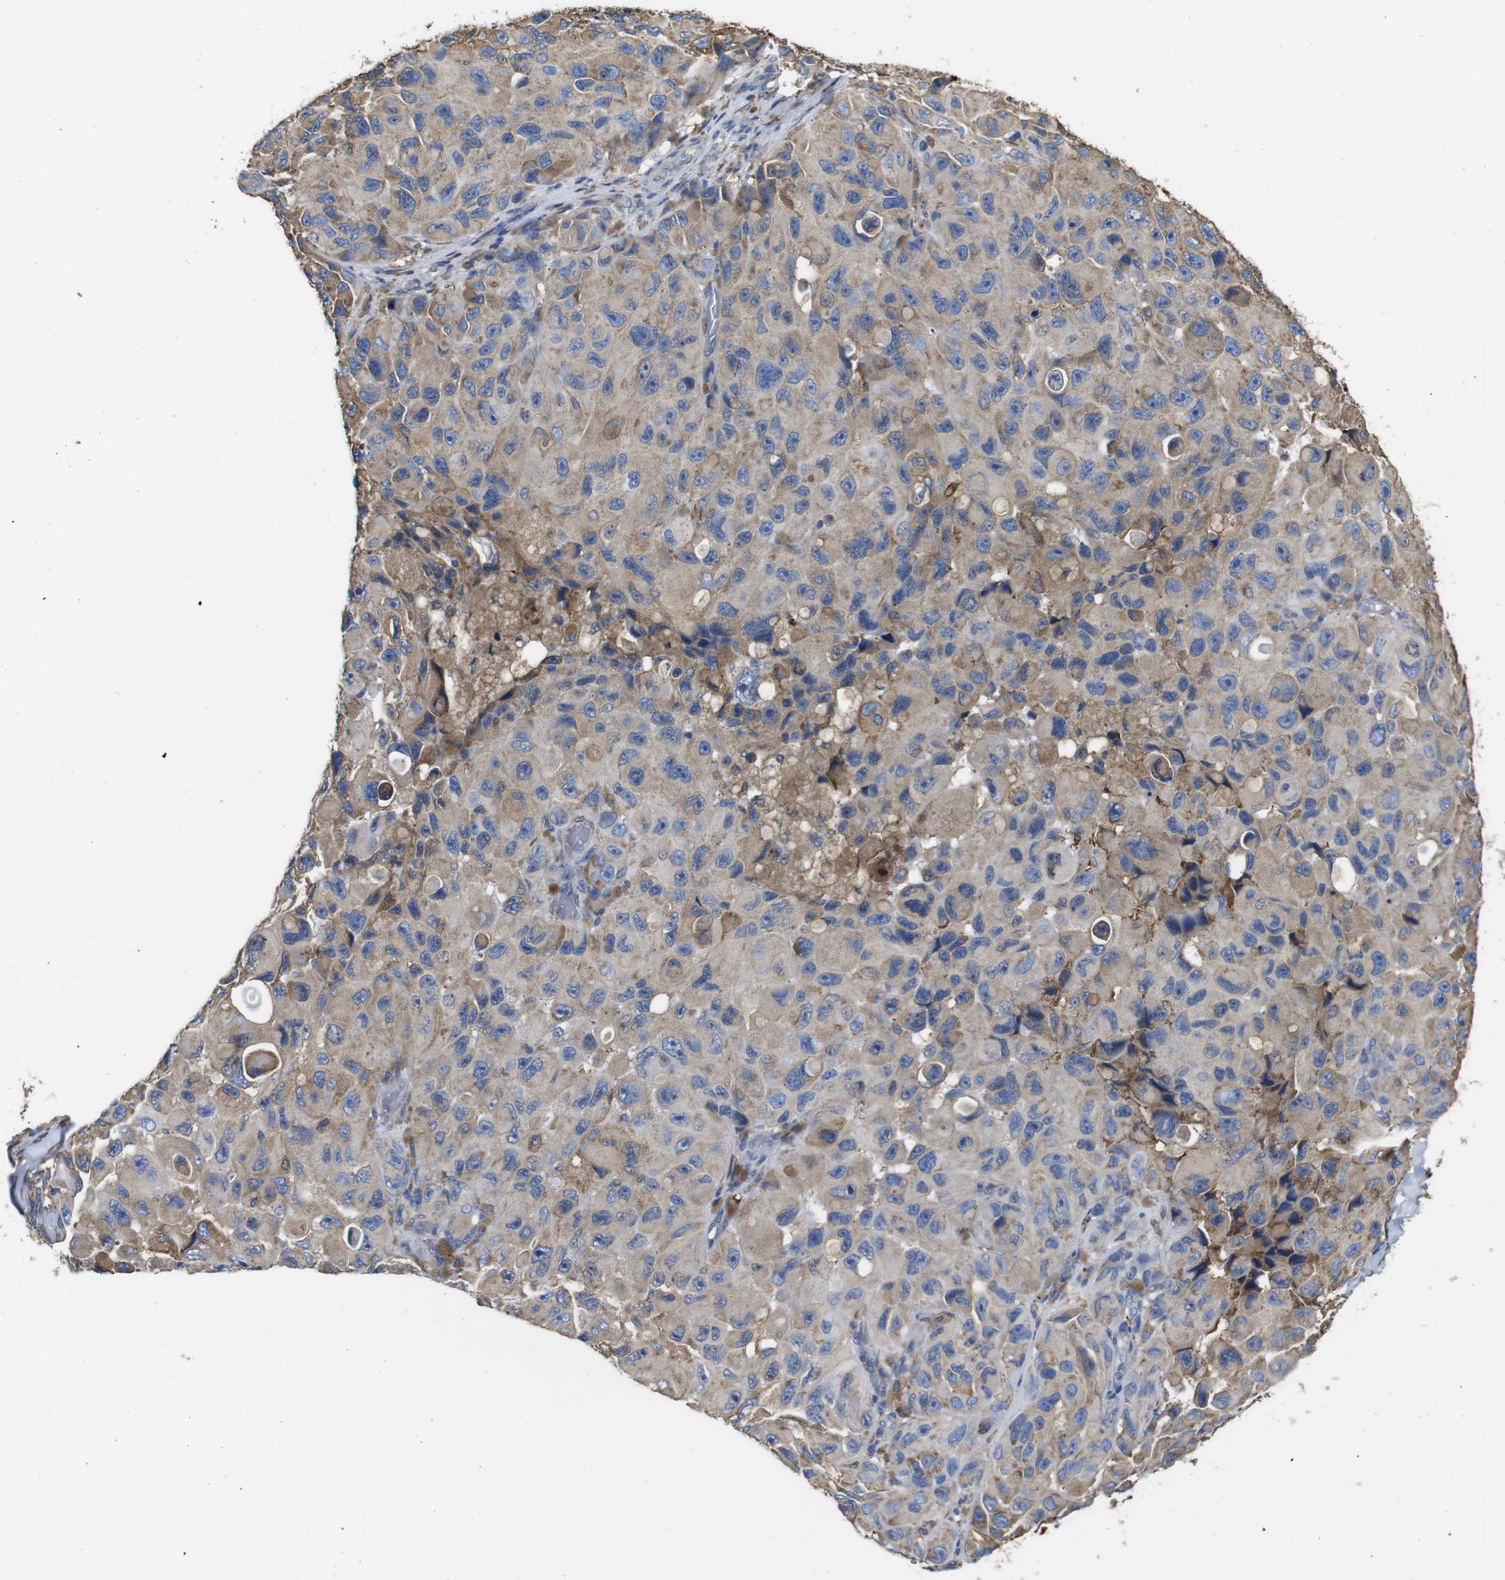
{"staining": {"intensity": "weak", "quantity": ">75%", "location": "cytoplasmic/membranous"}, "tissue": "melanoma", "cell_type": "Tumor cells", "image_type": "cancer", "snomed": [{"axis": "morphology", "description": "Malignant melanoma, NOS"}, {"axis": "topography", "description": "Skin"}], "caption": "The photomicrograph demonstrates a brown stain indicating the presence of a protein in the cytoplasmic/membranous of tumor cells in melanoma.", "gene": "PPIB", "patient": {"sex": "female", "age": 73}}